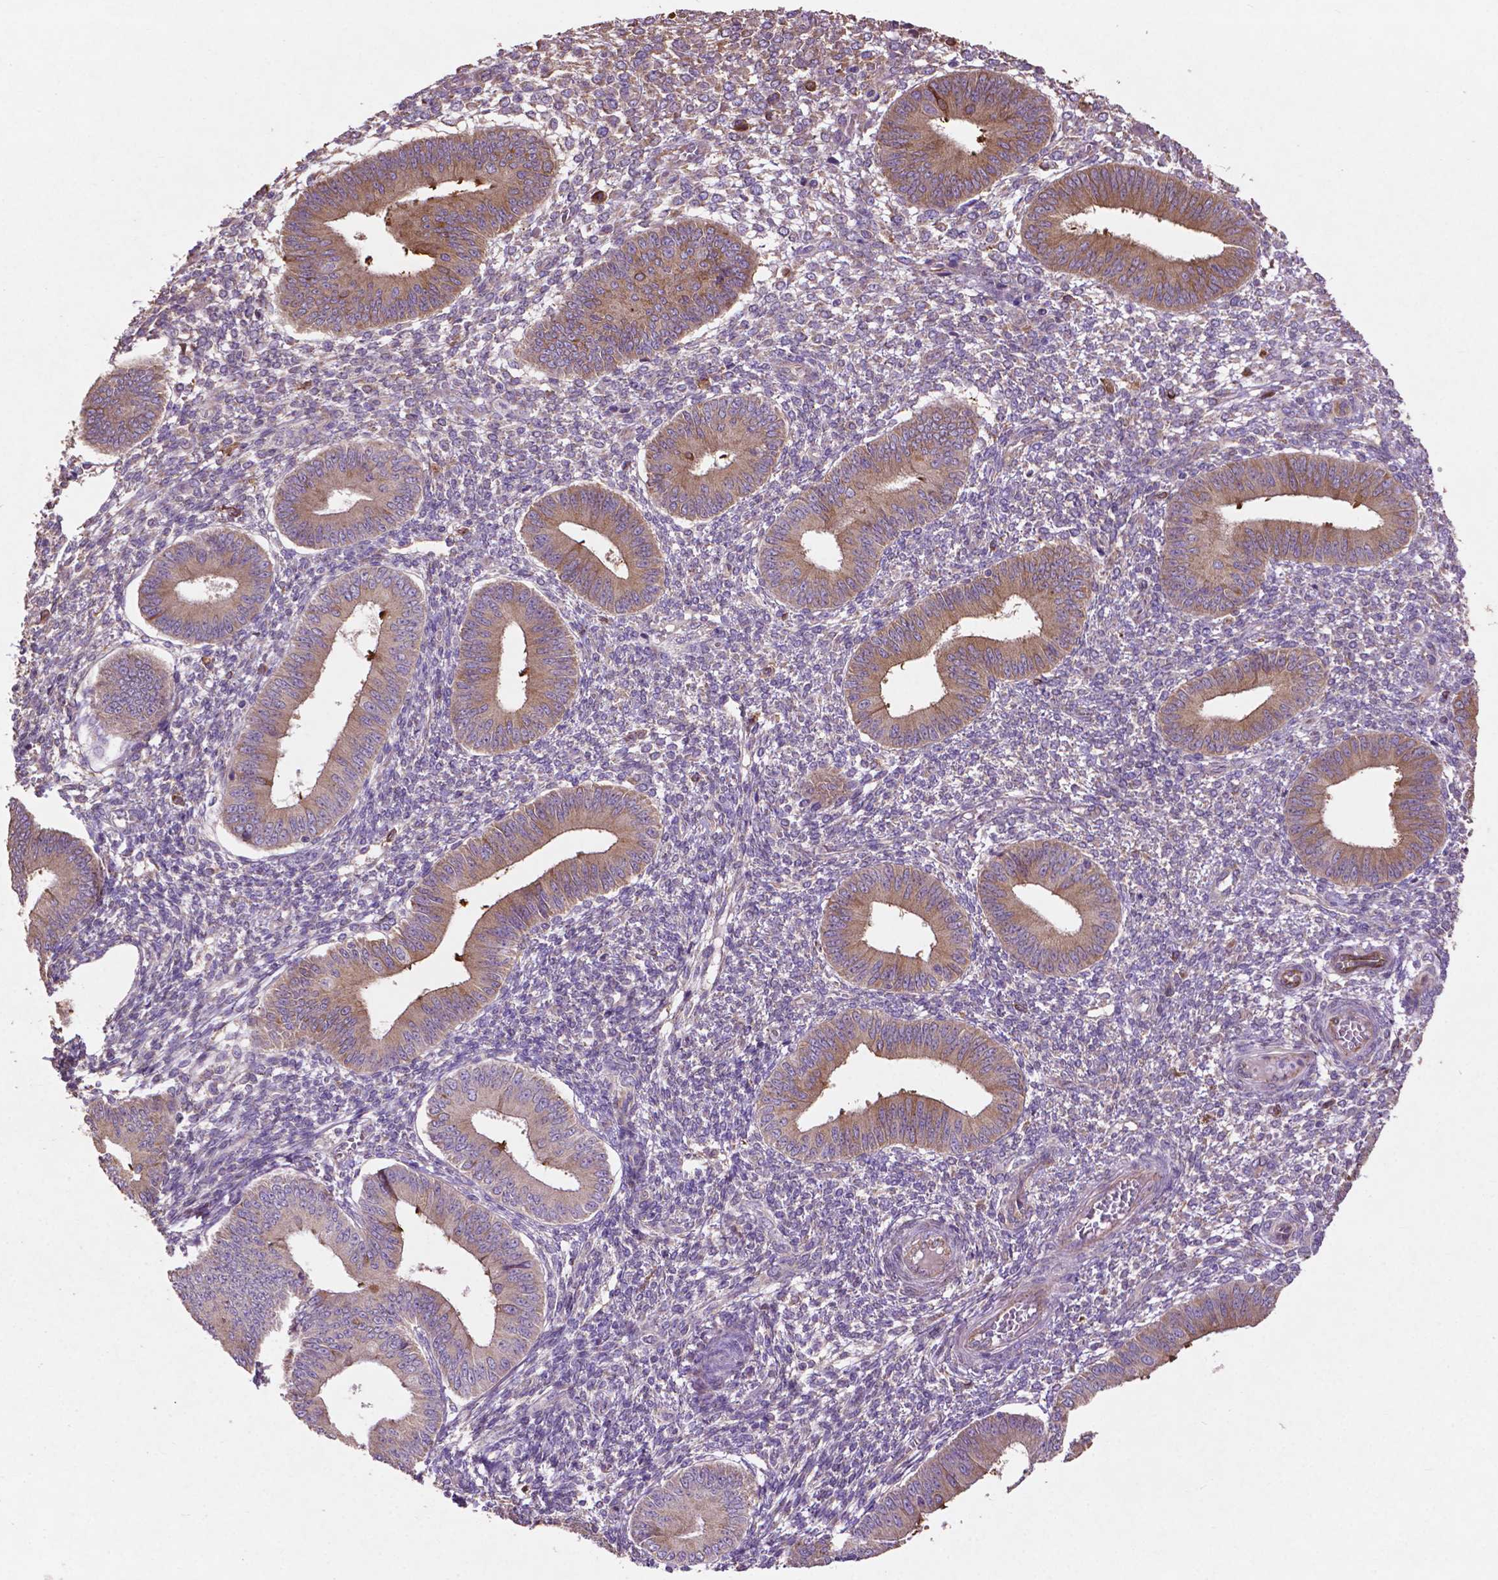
{"staining": {"intensity": "negative", "quantity": "none", "location": "none"}, "tissue": "endometrium", "cell_type": "Cells in endometrial stroma", "image_type": "normal", "snomed": [{"axis": "morphology", "description": "Normal tissue, NOS"}, {"axis": "topography", "description": "Endometrium"}], "caption": "Immunohistochemistry (IHC) photomicrograph of normal endometrium: human endometrium stained with DAB (3,3'-diaminobenzidine) exhibits no significant protein expression in cells in endometrial stroma.", "gene": "MBTPS1", "patient": {"sex": "female", "age": 42}}